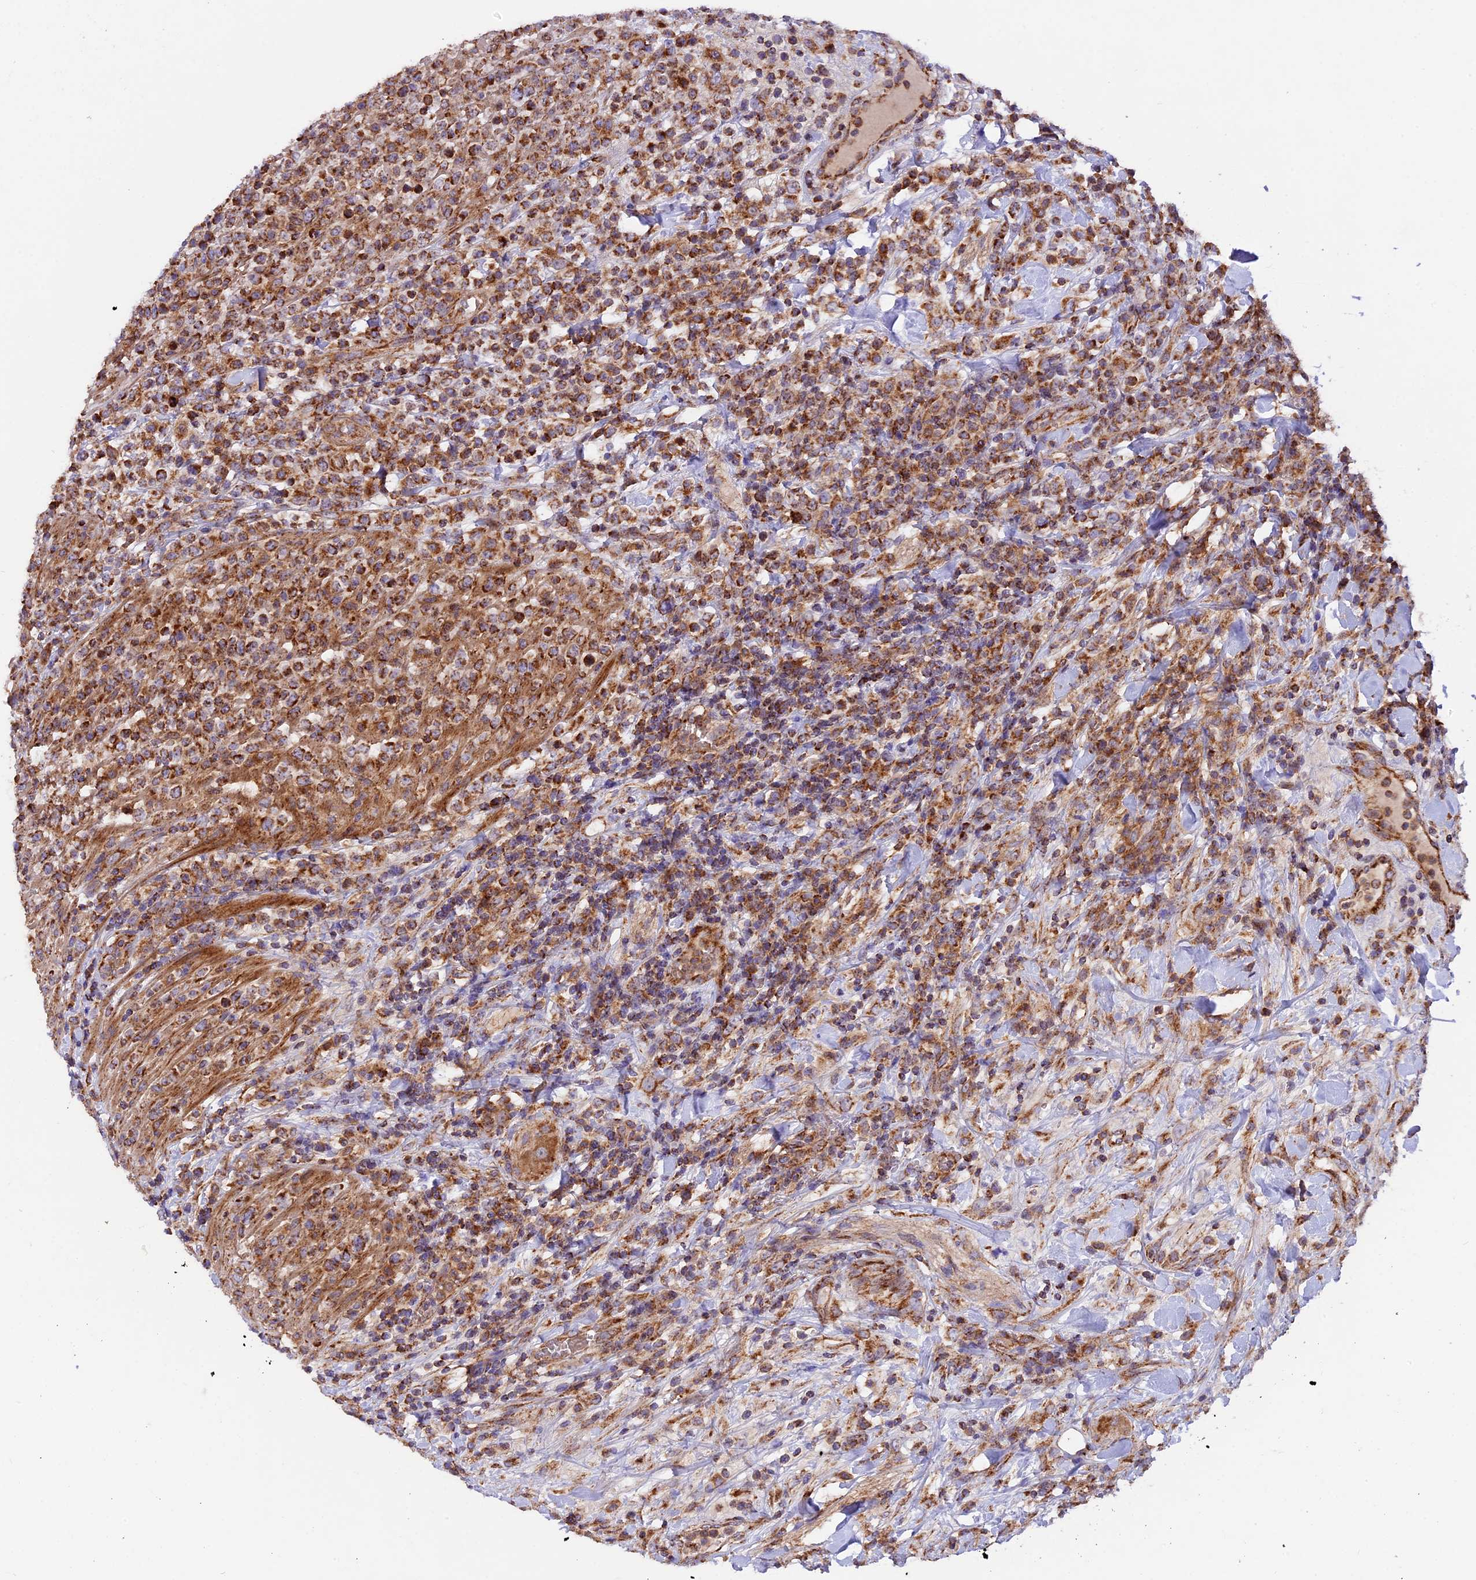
{"staining": {"intensity": "moderate", "quantity": ">75%", "location": "cytoplasmic/membranous"}, "tissue": "lymphoma", "cell_type": "Tumor cells", "image_type": "cancer", "snomed": [{"axis": "morphology", "description": "Malignant lymphoma, non-Hodgkin's type, High grade"}, {"axis": "topography", "description": "Colon"}], "caption": "Immunohistochemistry (IHC) of human lymphoma exhibits medium levels of moderate cytoplasmic/membranous staining in approximately >75% of tumor cells.", "gene": "NDUFA8", "patient": {"sex": "female", "age": 53}}